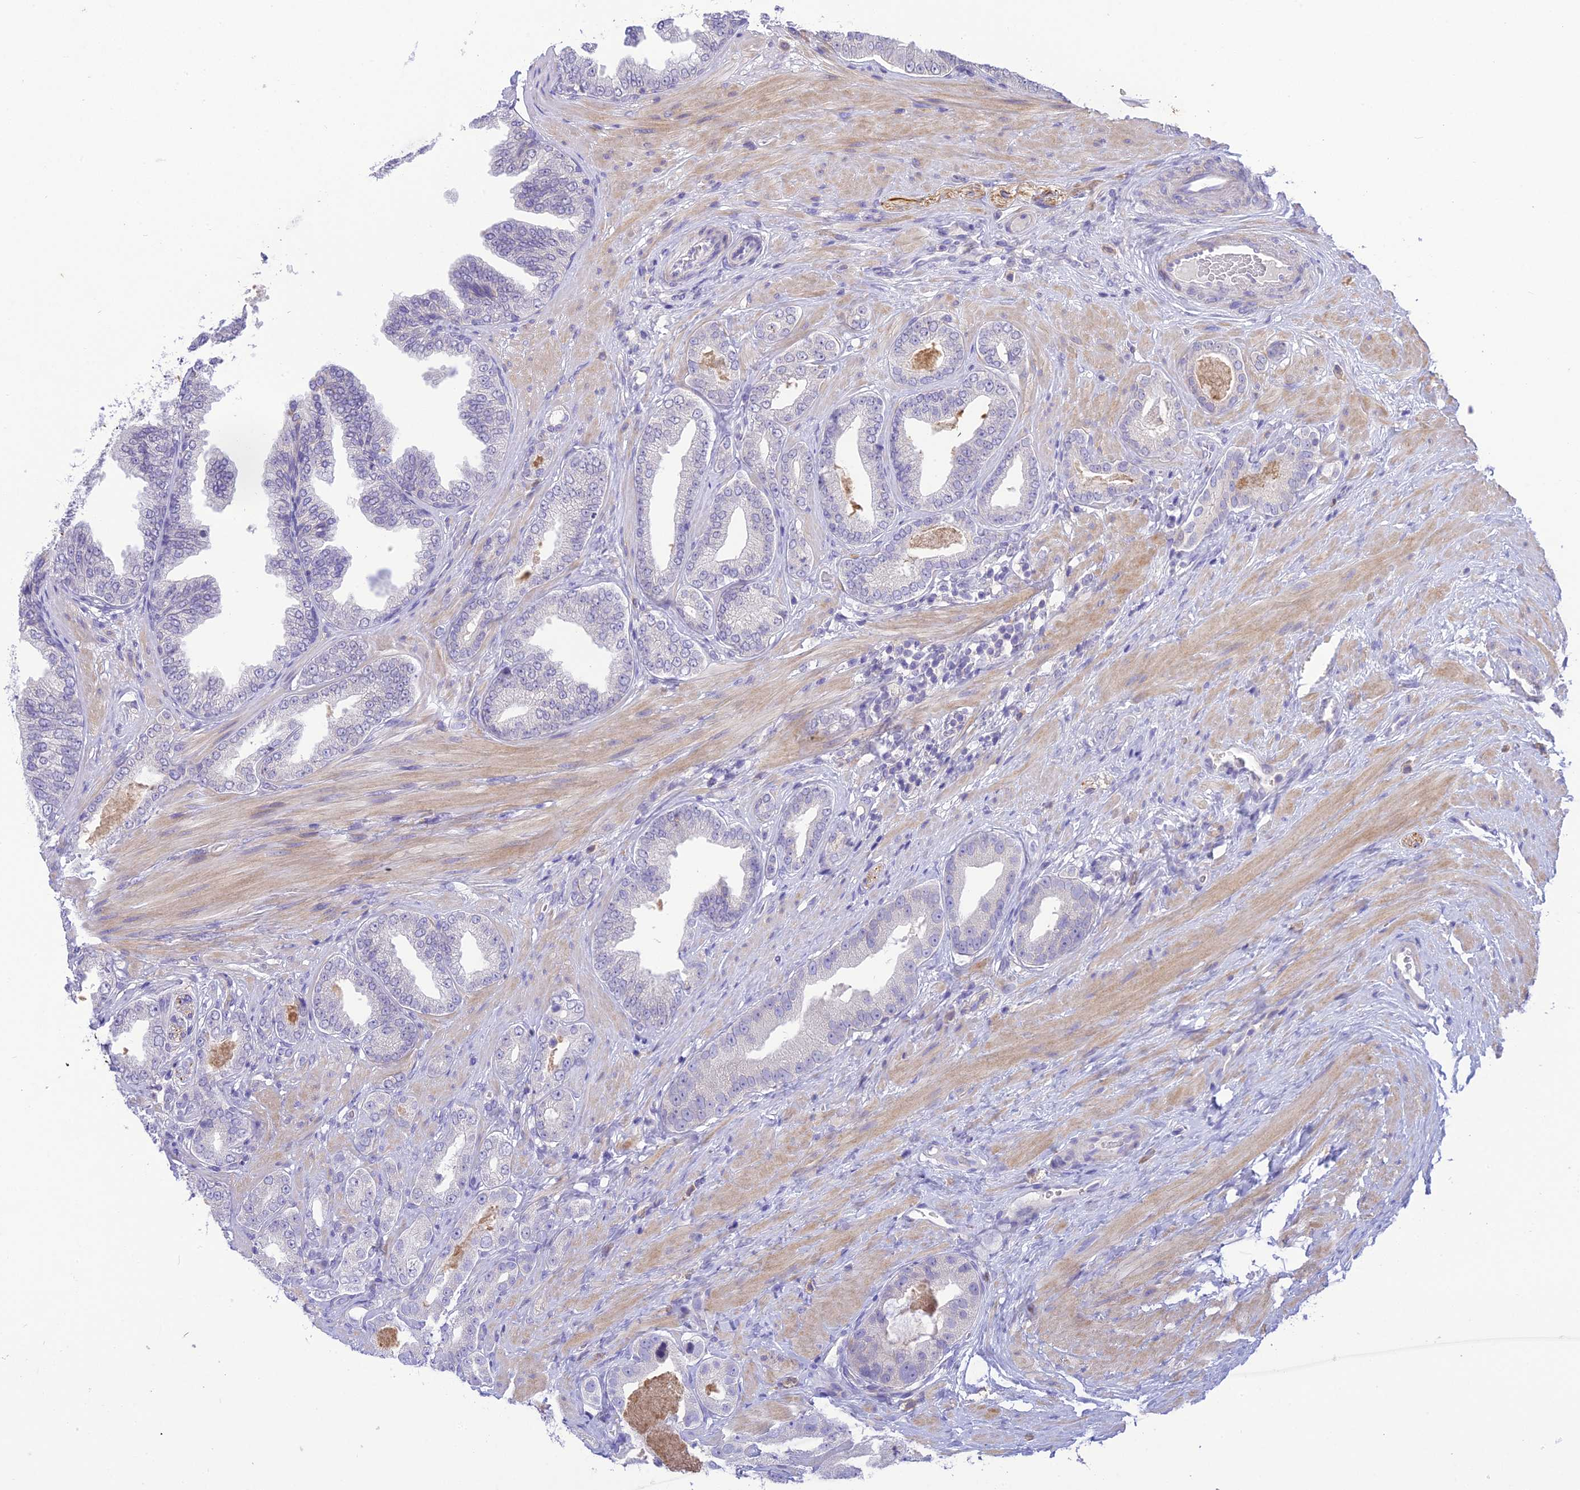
{"staining": {"intensity": "negative", "quantity": "none", "location": "none"}, "tissue": "prostate cancer", "cell_type": "Tumor cells", "image_type": "cancer", "snomed": [{"axis": "morphology", "description": "Adenocarcinoma, Low grade"}, {"axis": "topography", "description": "Prostate"}], "caption": "An immunohistochemistry (IHC) micrograph of prostate cancer is shown. There is no staining in tumor cells of prostate cancer.", "gene": "BMT2", "patient": {"sex": "male", "age": 63}}